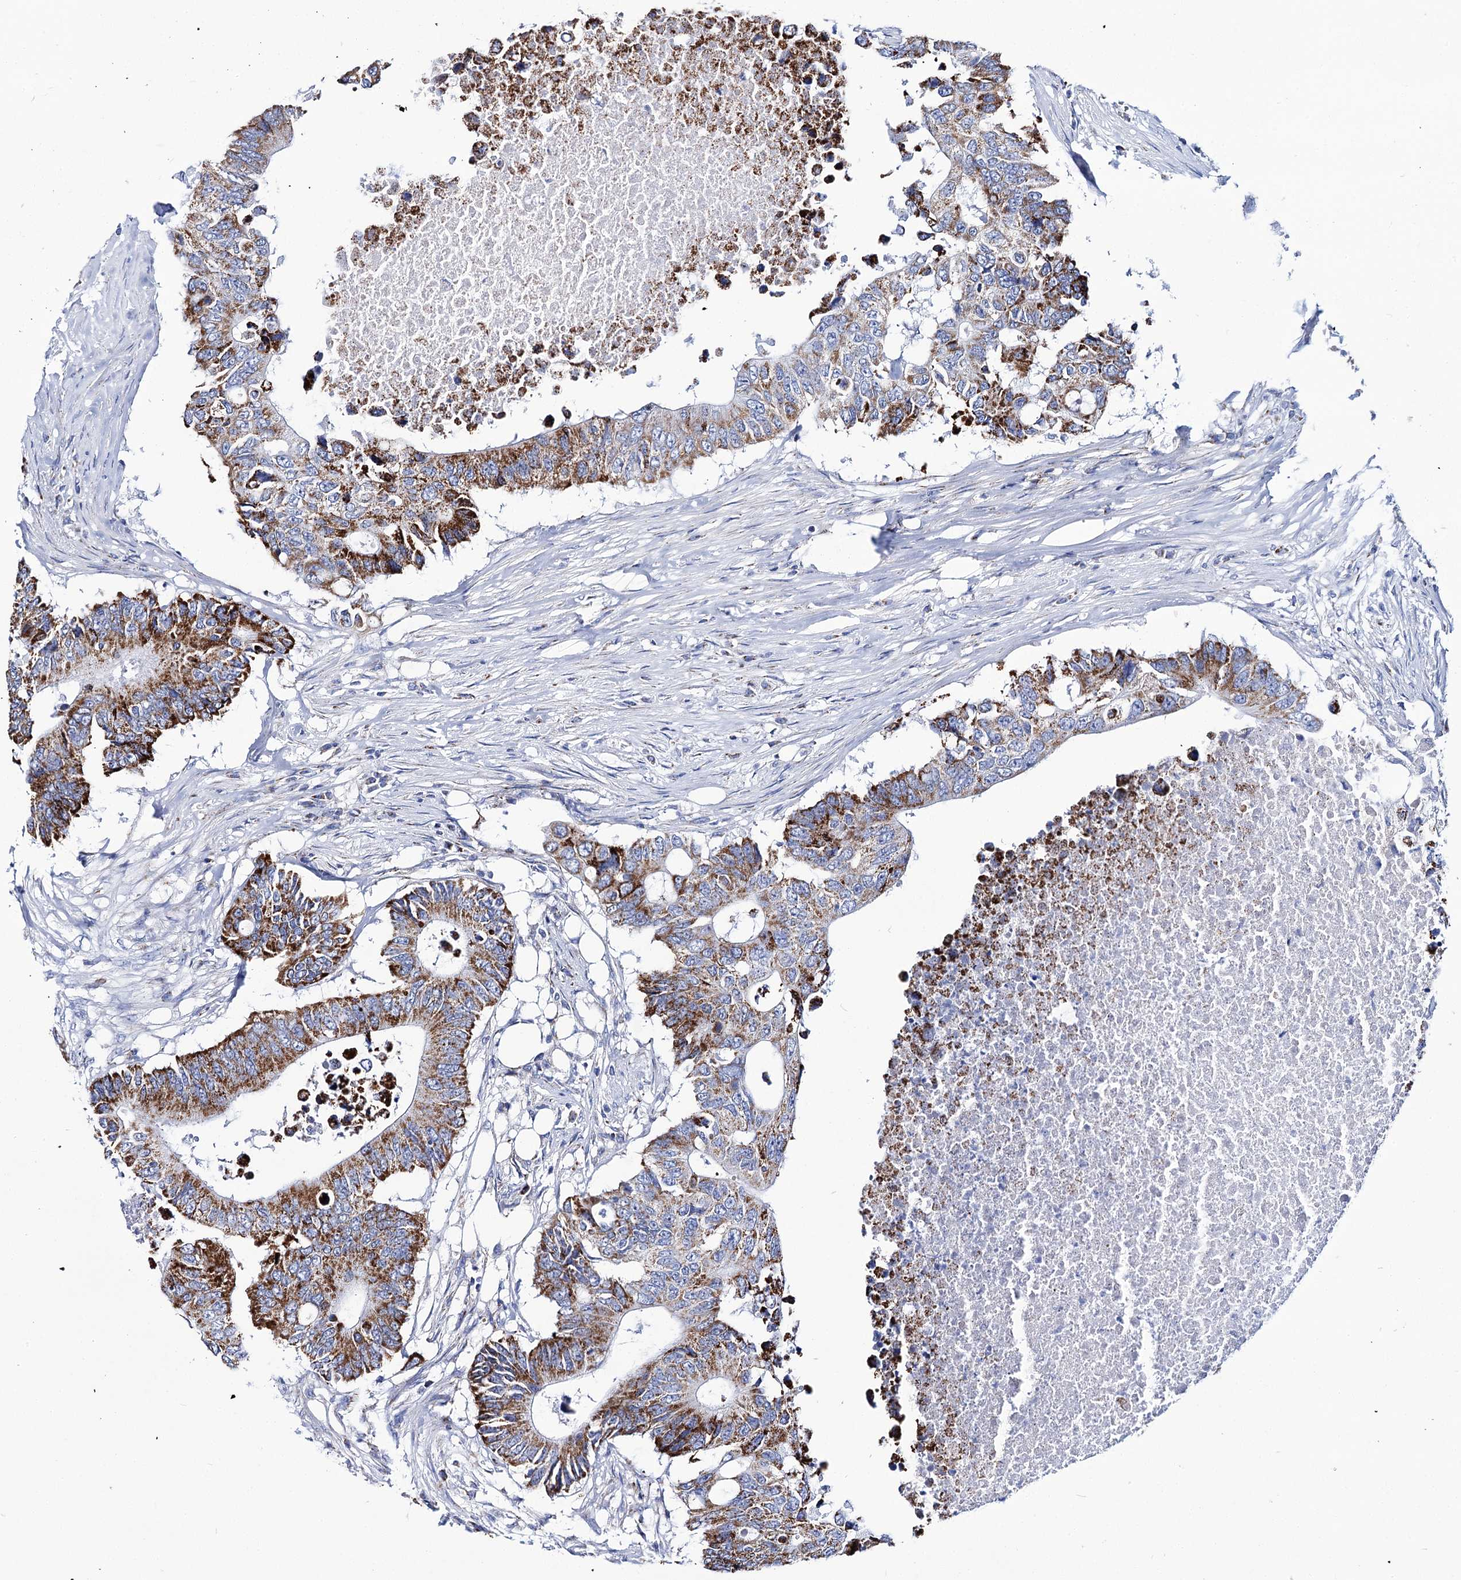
{"staining": {"intensity": "strong", "quantity": "25%-75%", "location": "cytoplasmic/membranous"}, "tissue": "colorectal cancer", "cell_type": "Tumor cells", "image_type": "cancer", "snomed": [{"axis": "morphology", "description": "Adenocarcinoma, NOS"}, {"axis": "topography", "description": "Colon"}], "caption": "High-magnification brightfield microscopy of colorectal cancer (adenocarcinoma) stained with DAB (brown) and counterstained with hematoxylin (blue). tumor cells exhibit strong cytoplasmic/membranous positivity is identified in approximately25%-75% of cells.", "gene": "UBASH3B", "patient": {"sex": "male", "age": 71}}